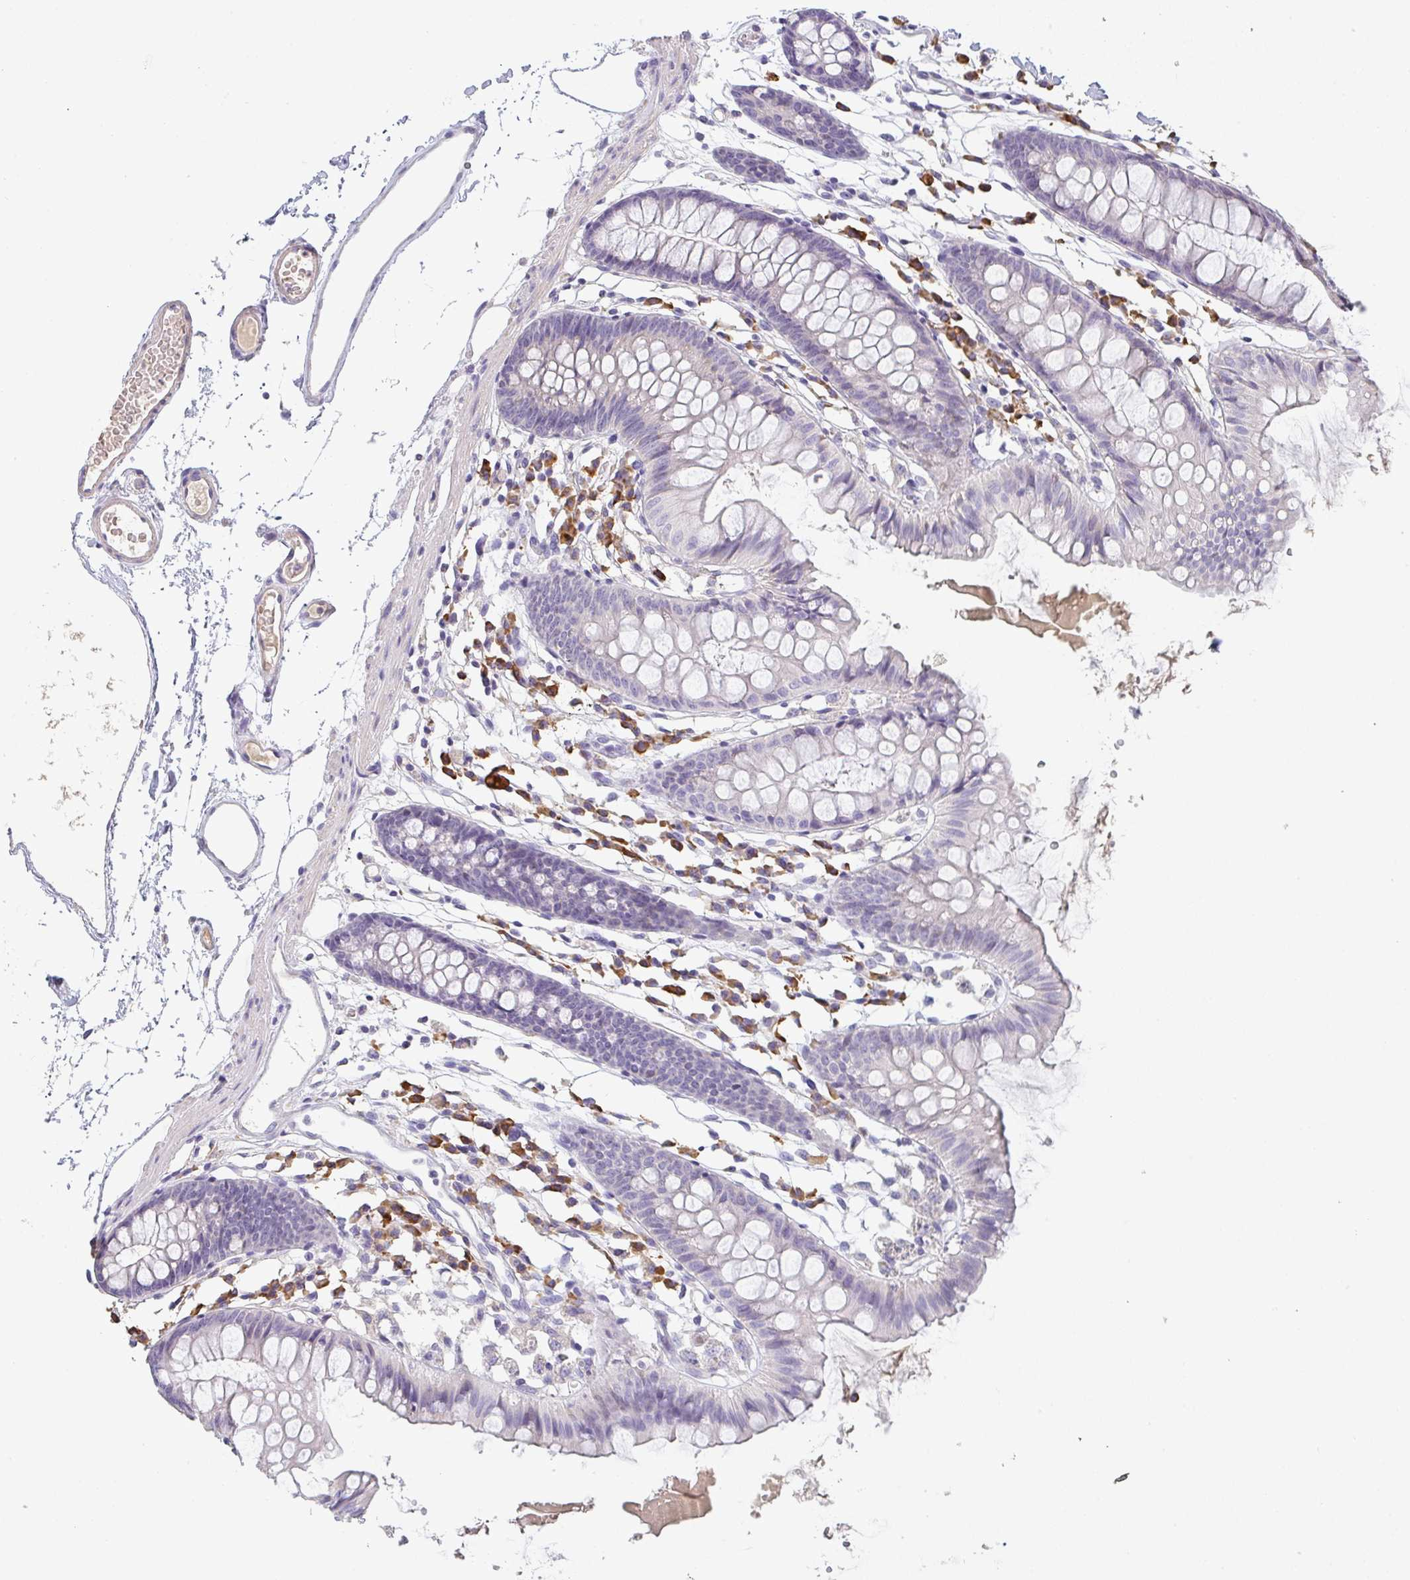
{"staining": {"intensity": "negative", "quantity": "none", "location": "none"}, "tissue": "colon", "cell_type": "Endothelial cells", "image_type": "normal", "snomed": [{"axis": "morphology", "description": "Normal tissue, NOS"}, {"axis": "topography", "description": "Colon"}], "caption": "This is a photomicrograph of immunohistochemistry staining of unremarkable colon, which shows no staining in endothelial cells. (Stains: DAB (3,3'-diaminobenzidine) IHC with hematoxylin counter stain, Microscopy: brightfield microscopy at high magnification).", "gene": "ZNF215", "patient": {"sex": "female", "age": 84}}